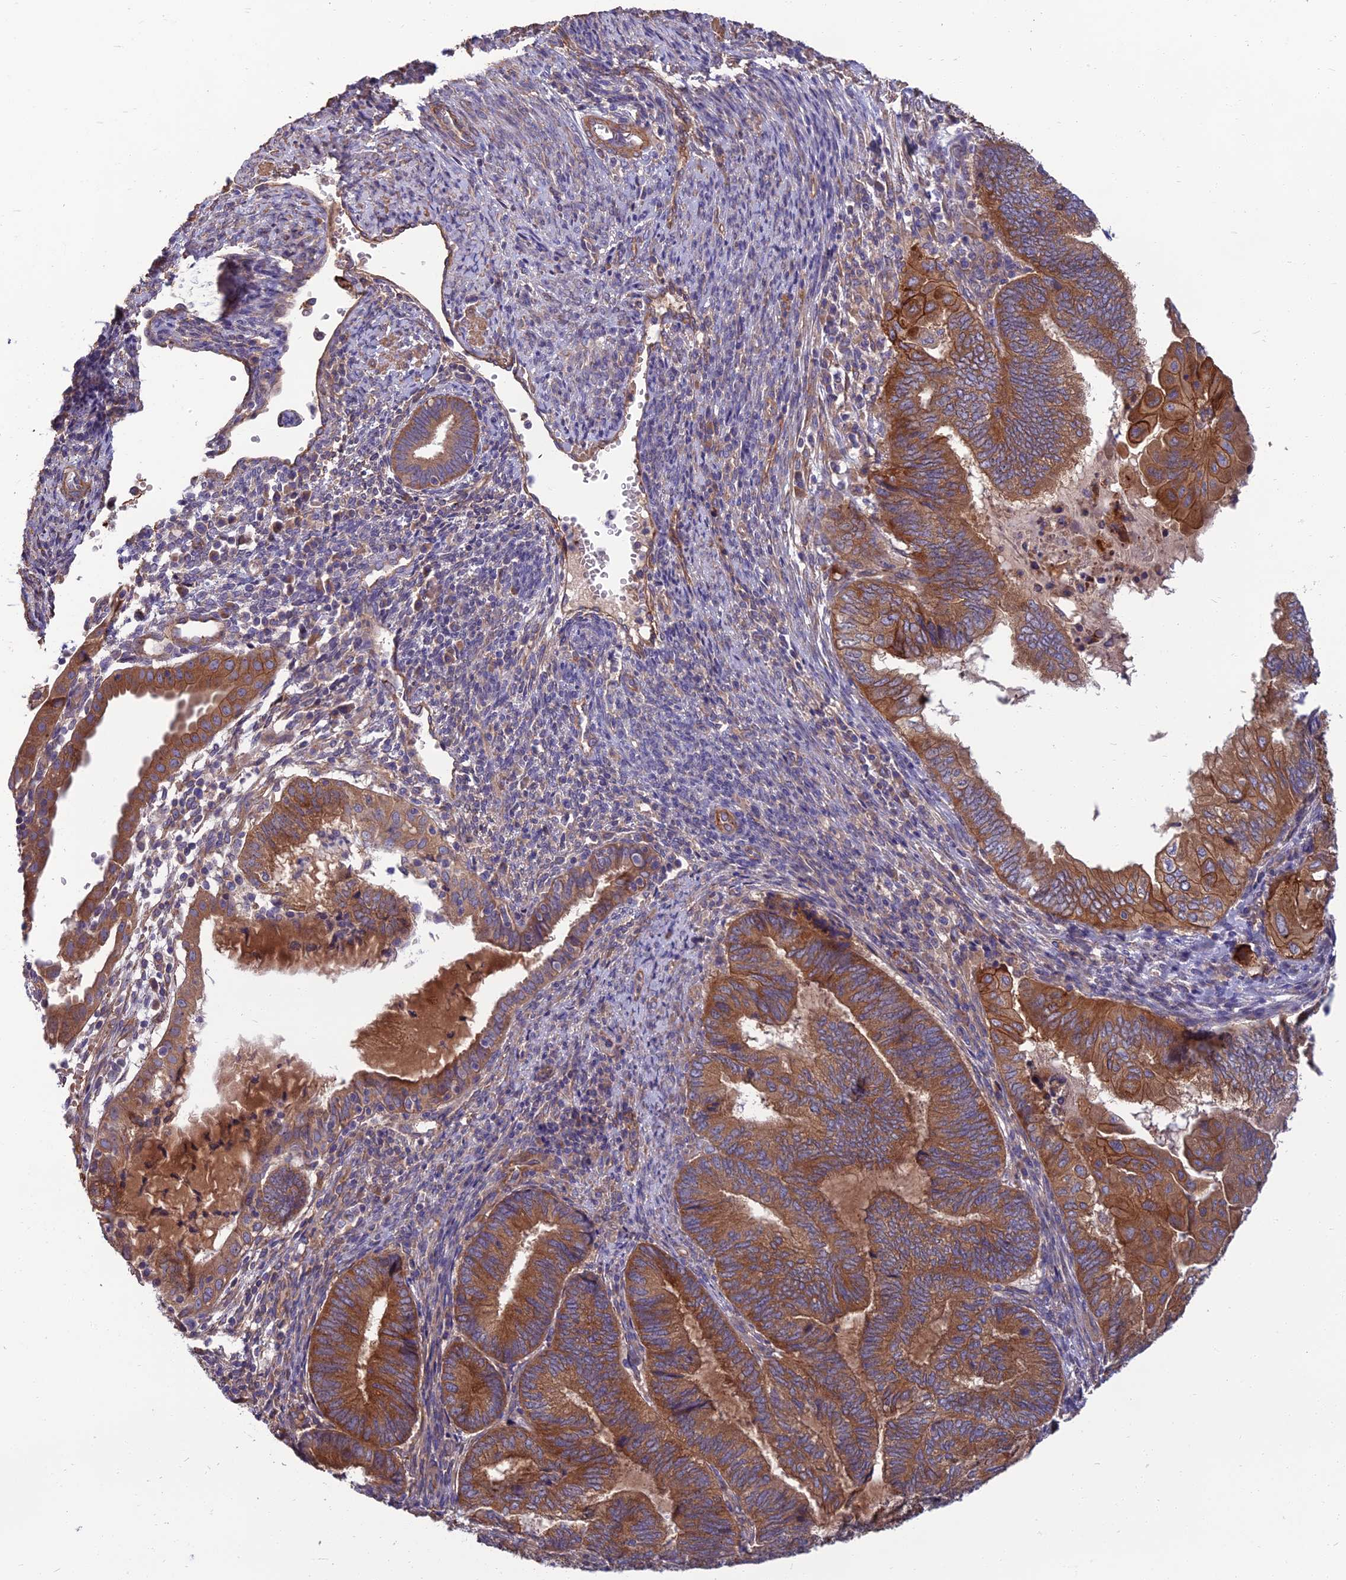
{"staining": {"intensity": "moderate", "quantity": ">75%", "location": "cytoplasmic/membranous"}, "tissue": "endometrial cancer", "cell_type": "Tumor cells", "image_type": "cancer", "snomed": [{"axis": "morphology", "description": "Adenocarcinoma, NOS"}, {"axis": "topography", "description": "Uterus"}, {"axis": "topography", "description": "Endometrium"}], "caption": "Endometrial adenocarcinoma tissue shows moderate cytoplasmic/membranous expression in about >75% of tumor cells (Brightfield microscopy of DAB IHC at high magnification).", "gene": "WDR24", "patient": {"sex": "female", "age": 70}}